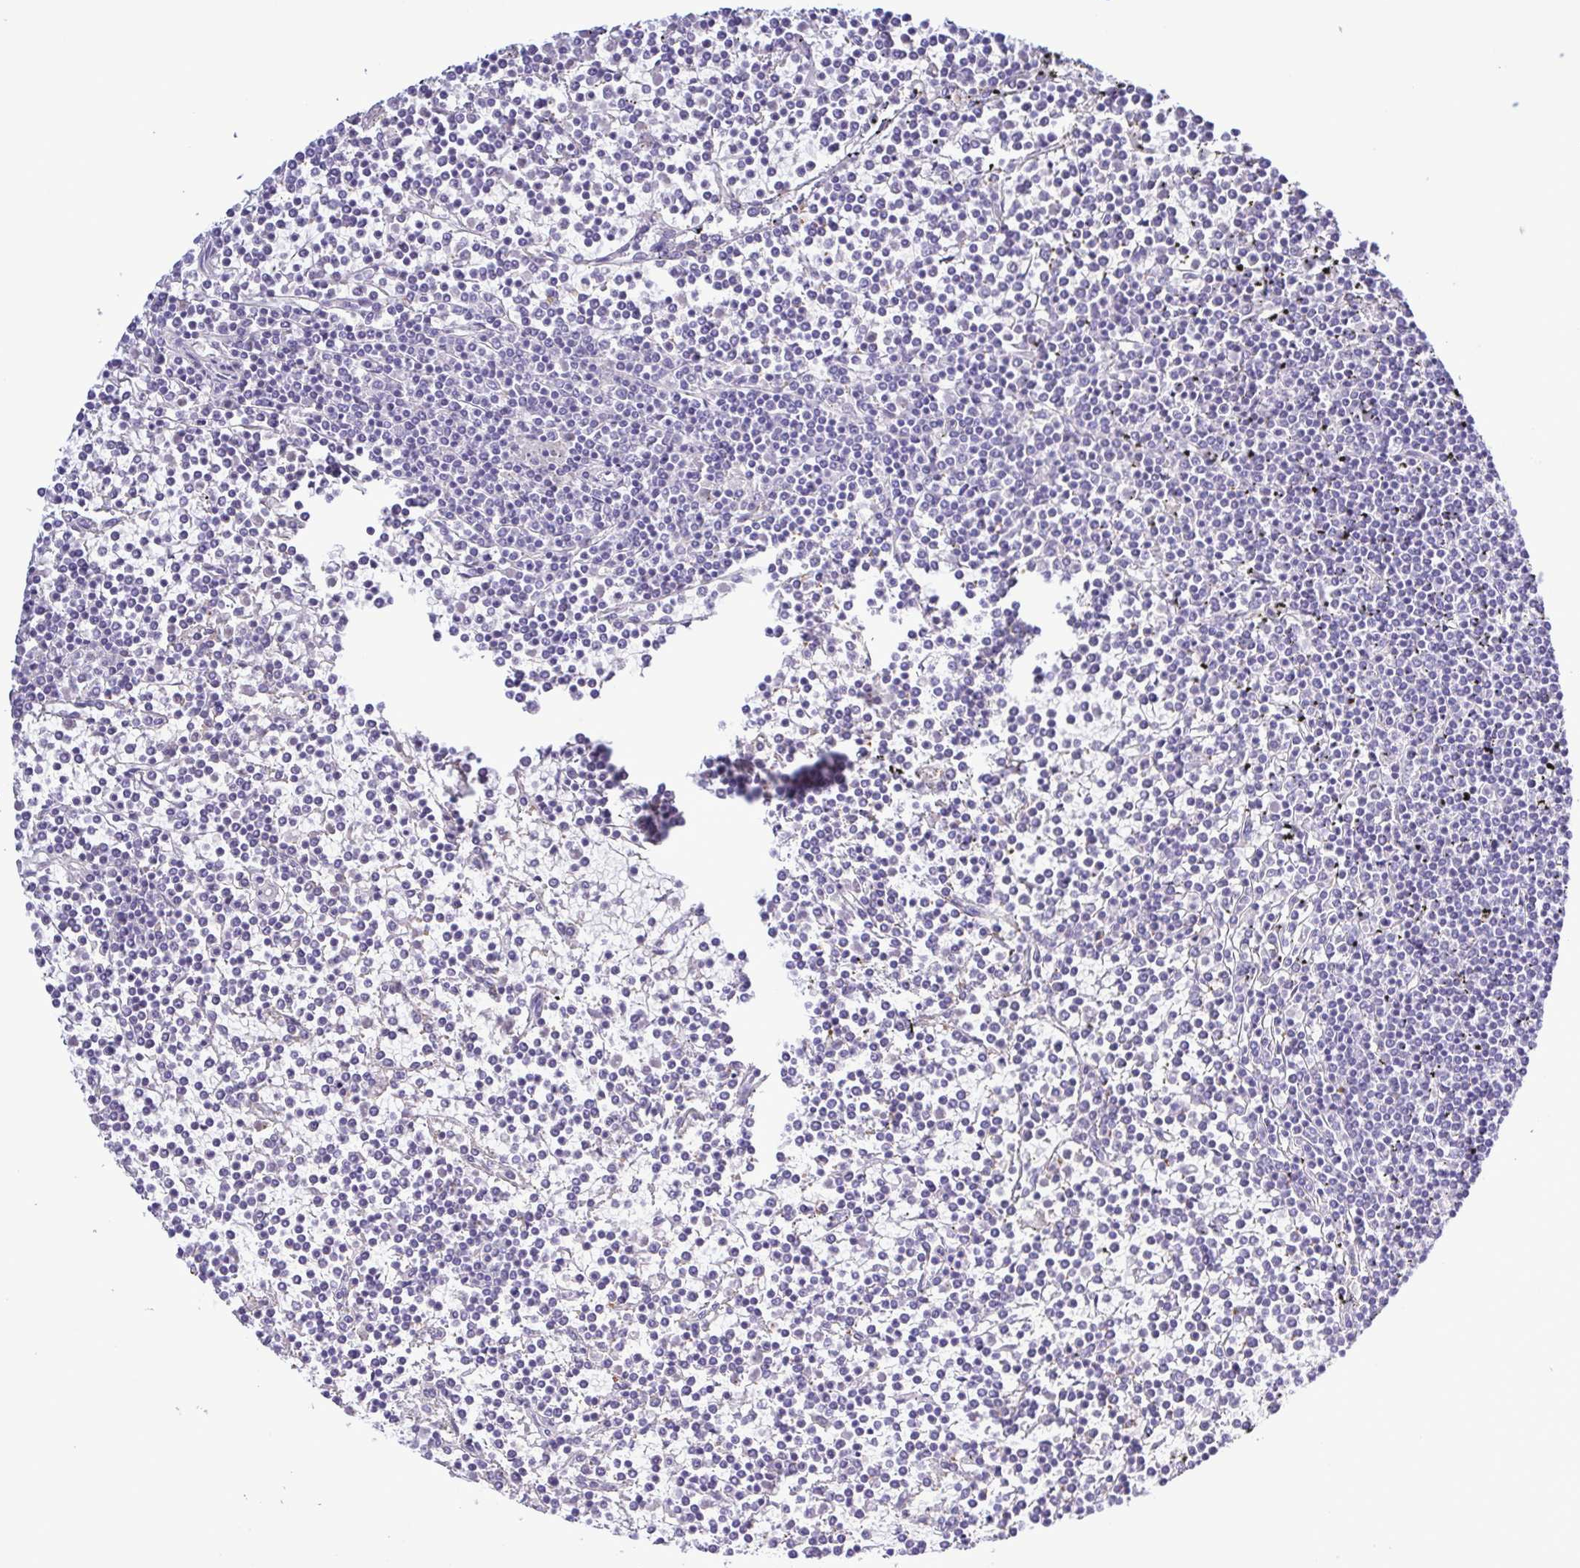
{"staining": {"intensity": "negative", "quantity": "none", "location": "none"}, "tissue": "lymphoma", "cell_type": "Tumor cells", "image_type": "cancer", "snomed": [{"axis": "morphology", "description": "Malignant lymphoma, non-Hodgkin's type, Low grade"}, {"axis": "topography", "description": "Spleen"}], "caption": "Tumor cells show no significant expression in low-grade malignant lymphoma, non-Hodgkin's type.", "gene": "GABBR2", "patient": {"sex": "female", "age": 19}}